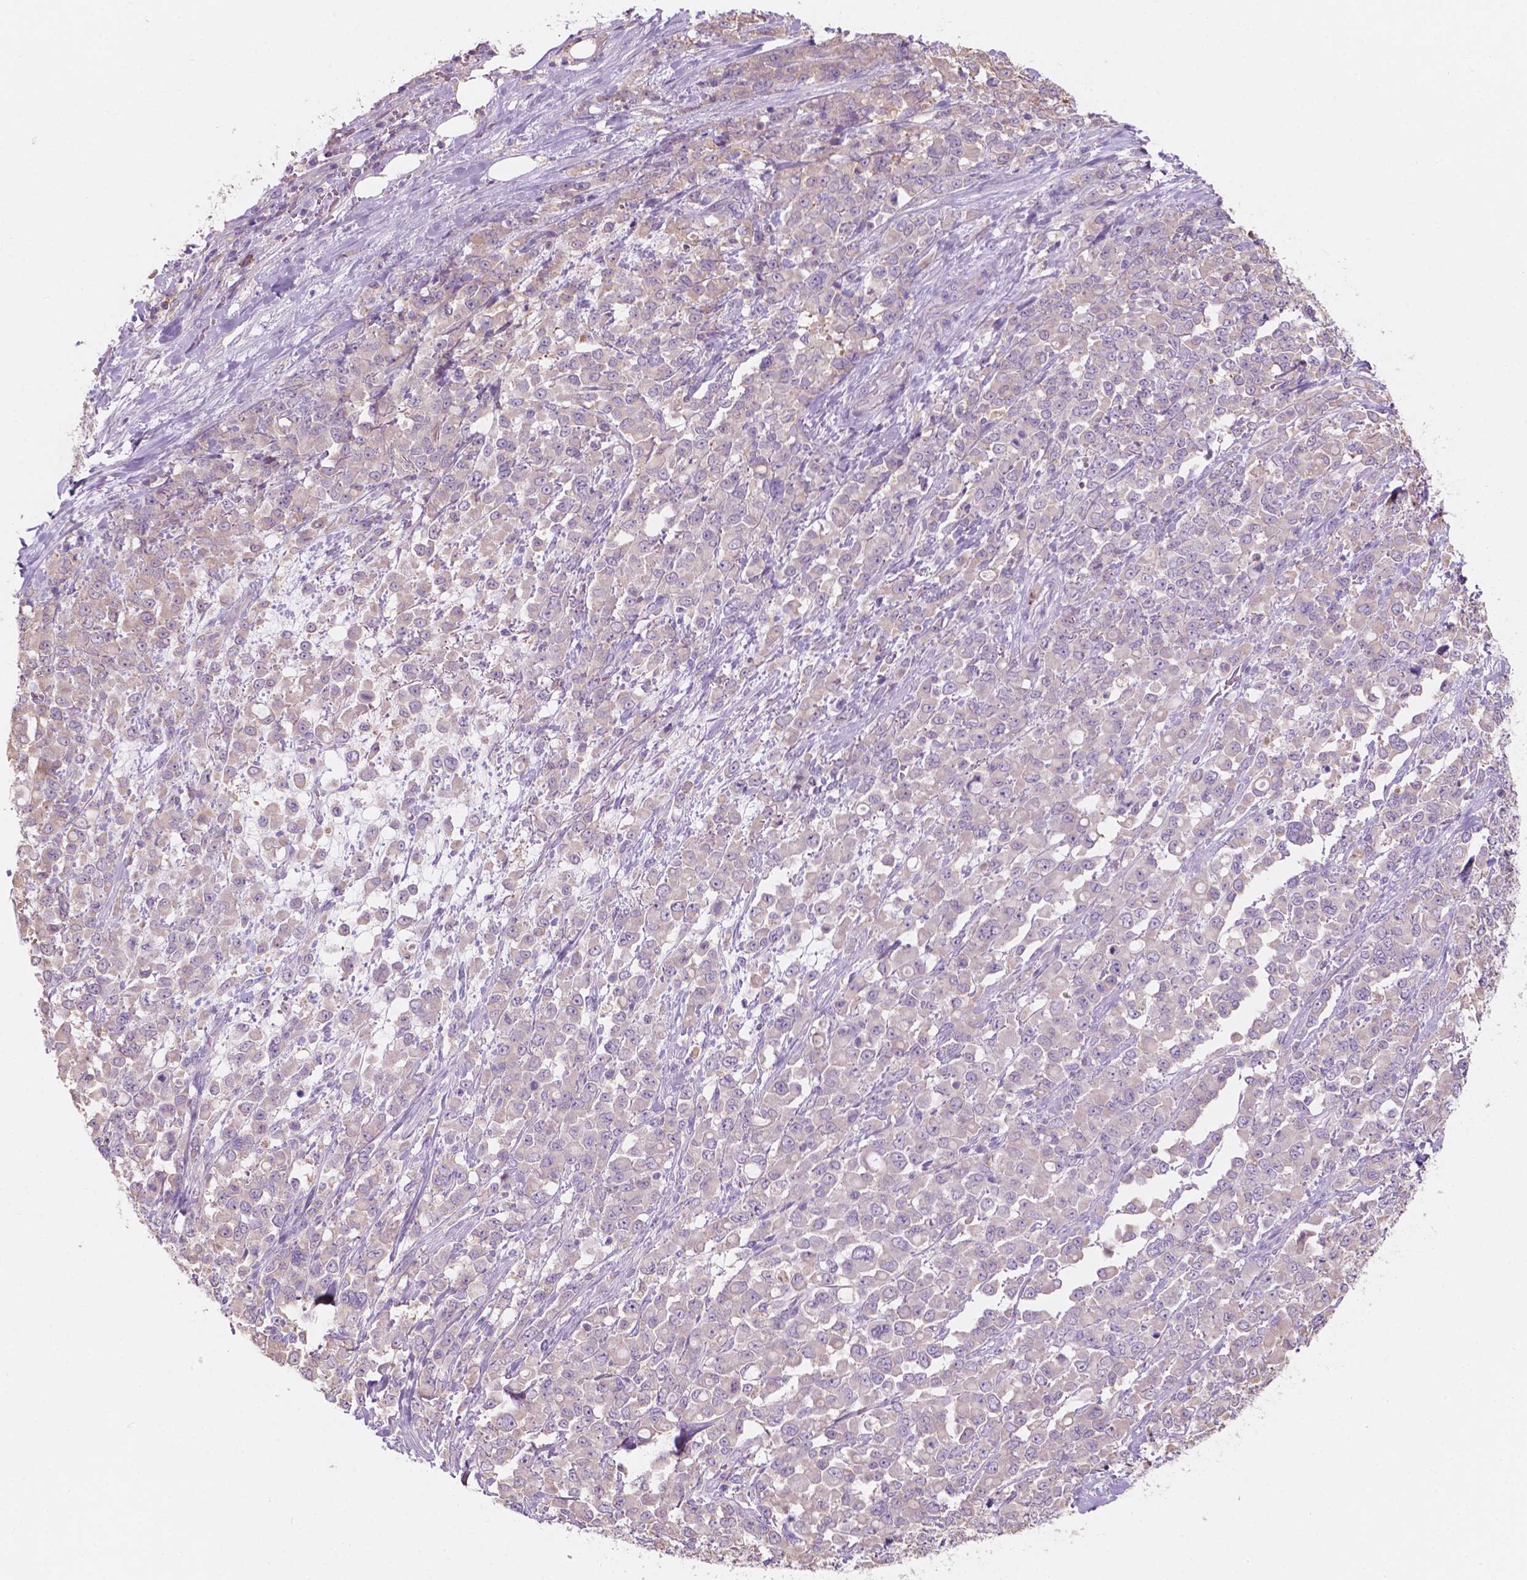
{"staining": {"intensity": "negative", "quantity": "none", "location": "none"}, "tissue": "stomach cancer", "cell_type": "Tumor cells", "image_type": "cancer", "snomed": [{"axis": "morphology", "description": "Adenocarcinoma, NOS"}, {"axis": "topography", "description": "Stomach"}], "caption": "A micrograph of stomach adenocarcinoma stained for a protein displays no brown staining in tumor cells.", "gene": "SEMA4A", "patient": {"sex": "female", "age": 76}}